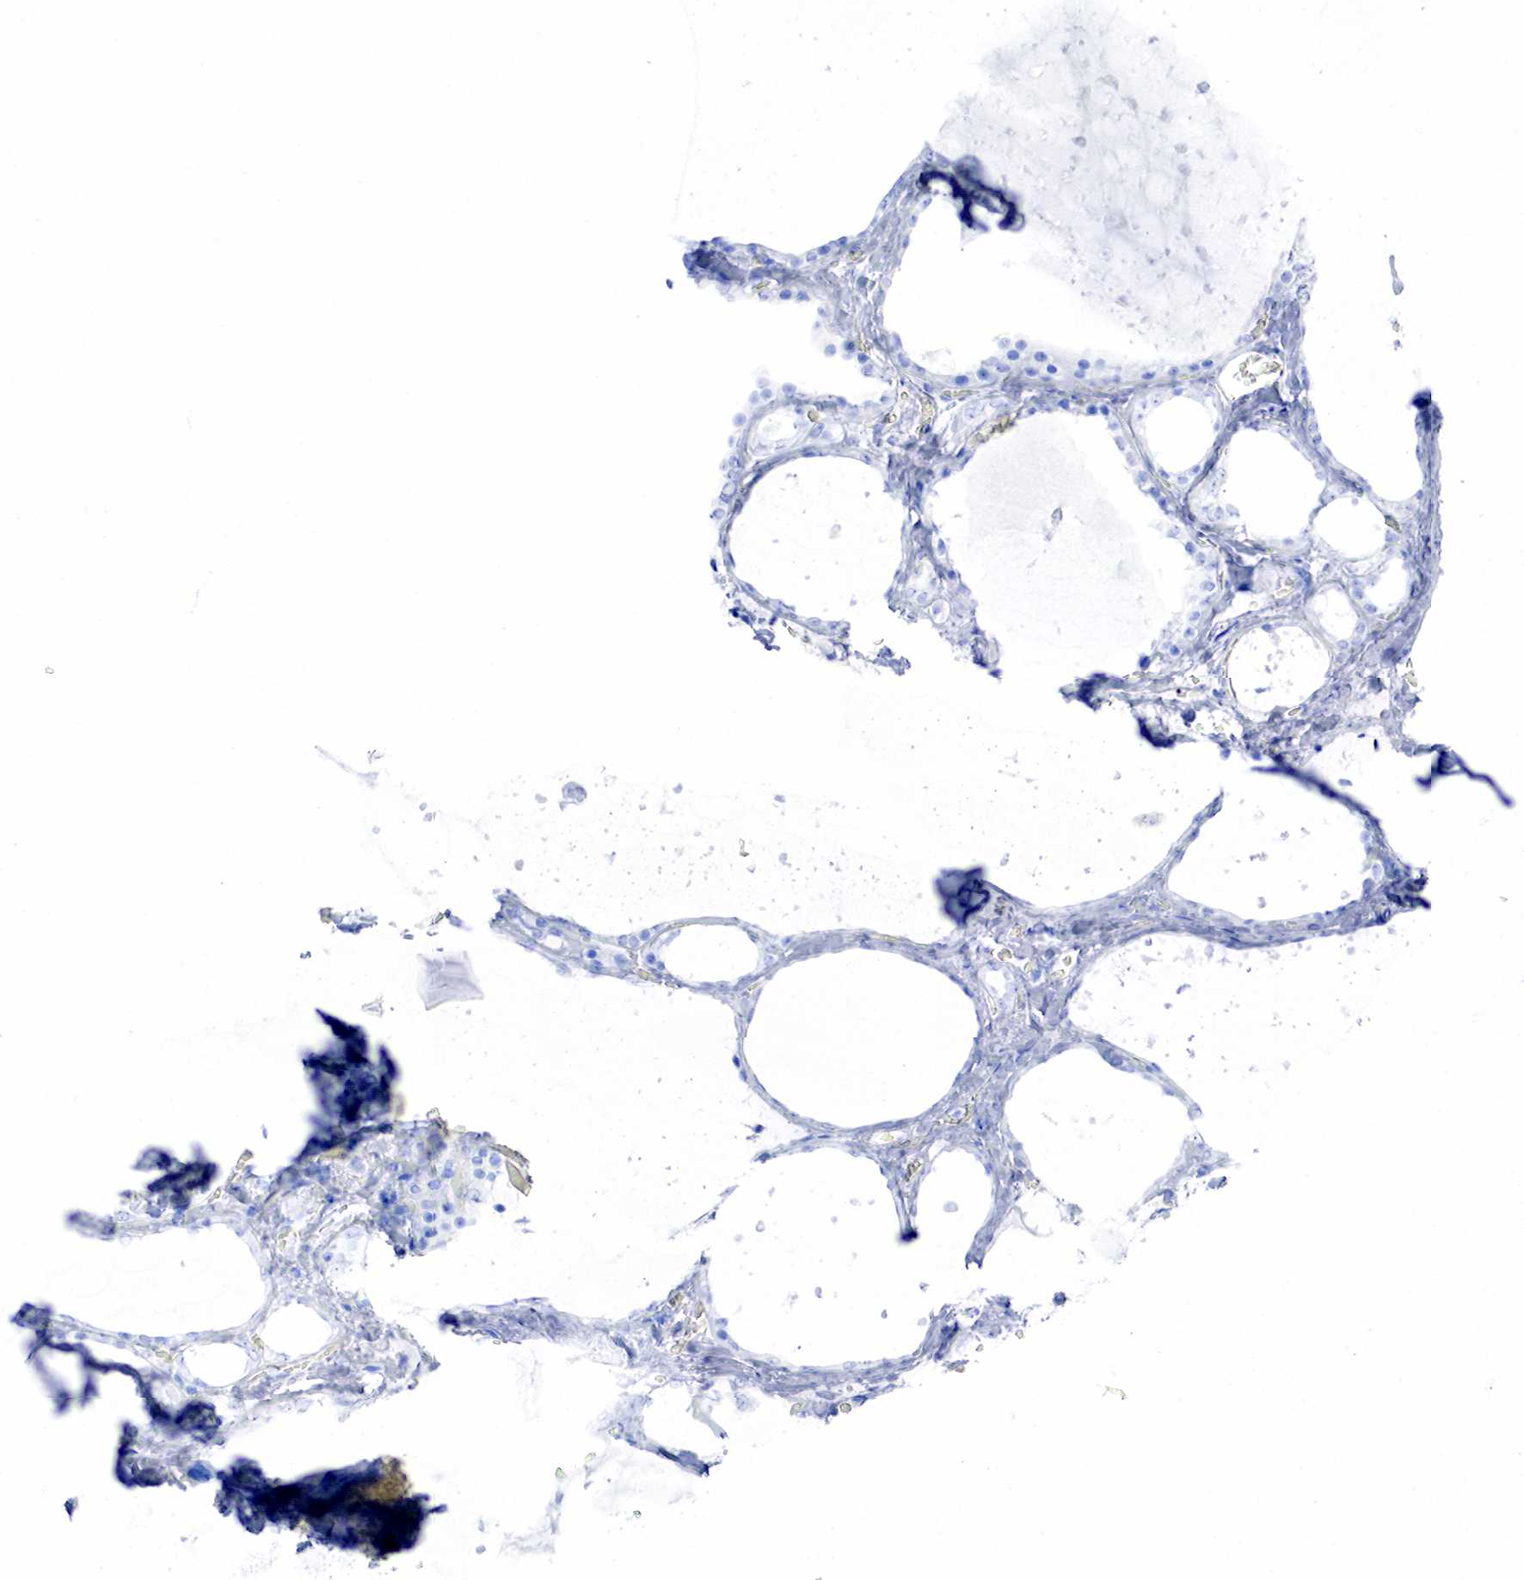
{"staining": {"intensity": "negative", "quantity": "none", "location": "none"}, "tissue": "thyroid gland", "cell_type": "Glandular cells", "image_type": "normal", "snomed": [{"axis": "morphology", "description": "Normal tissue, NOS"}, {"axis": "topography", "description": "Thyroid gland"}], "caption": "Immunohistochemistry (IHC) photomicrograph of benign thyroid gland stained for a protein (brown), which exhibits no expression in glandular cells.", "gene": "INHA", "patient": {"sex": "male", "age": 76}}